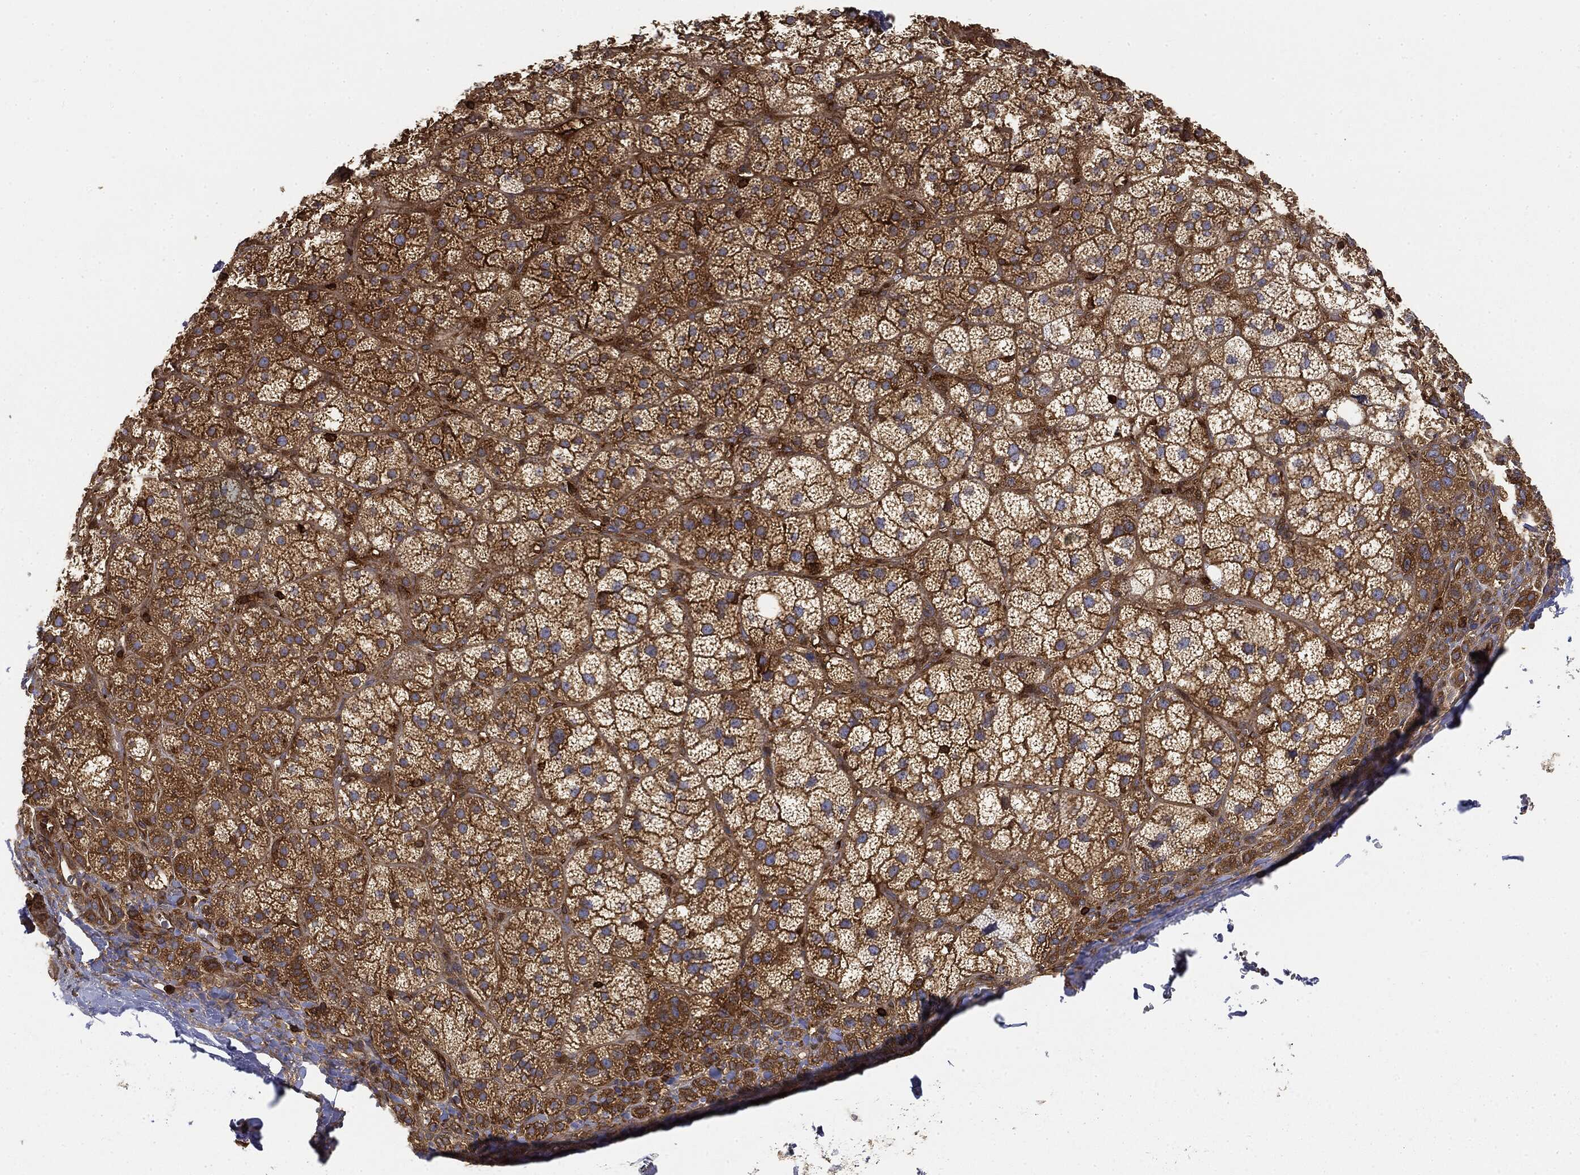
{"staining": {"intensity": "strong", "quantity": "25%-75%", "location": "cytoplasmic/membranous"}, "tissue": "adrenal gland", "cell_type": "Glandular cells", "image_type": "normal", "snomed": [{"axis": "morphology", "description": "Normal tissue, NOS"}, {"axis": "topography", "description": "Adrenal gland"}], "caption": "Strong cytoplasmic/membranous staining is identified in about 25%-75% of glandular cells in normal adrenal gland.", "gene": "WDR1", "patient": {"sex": "female", "age": 60}}